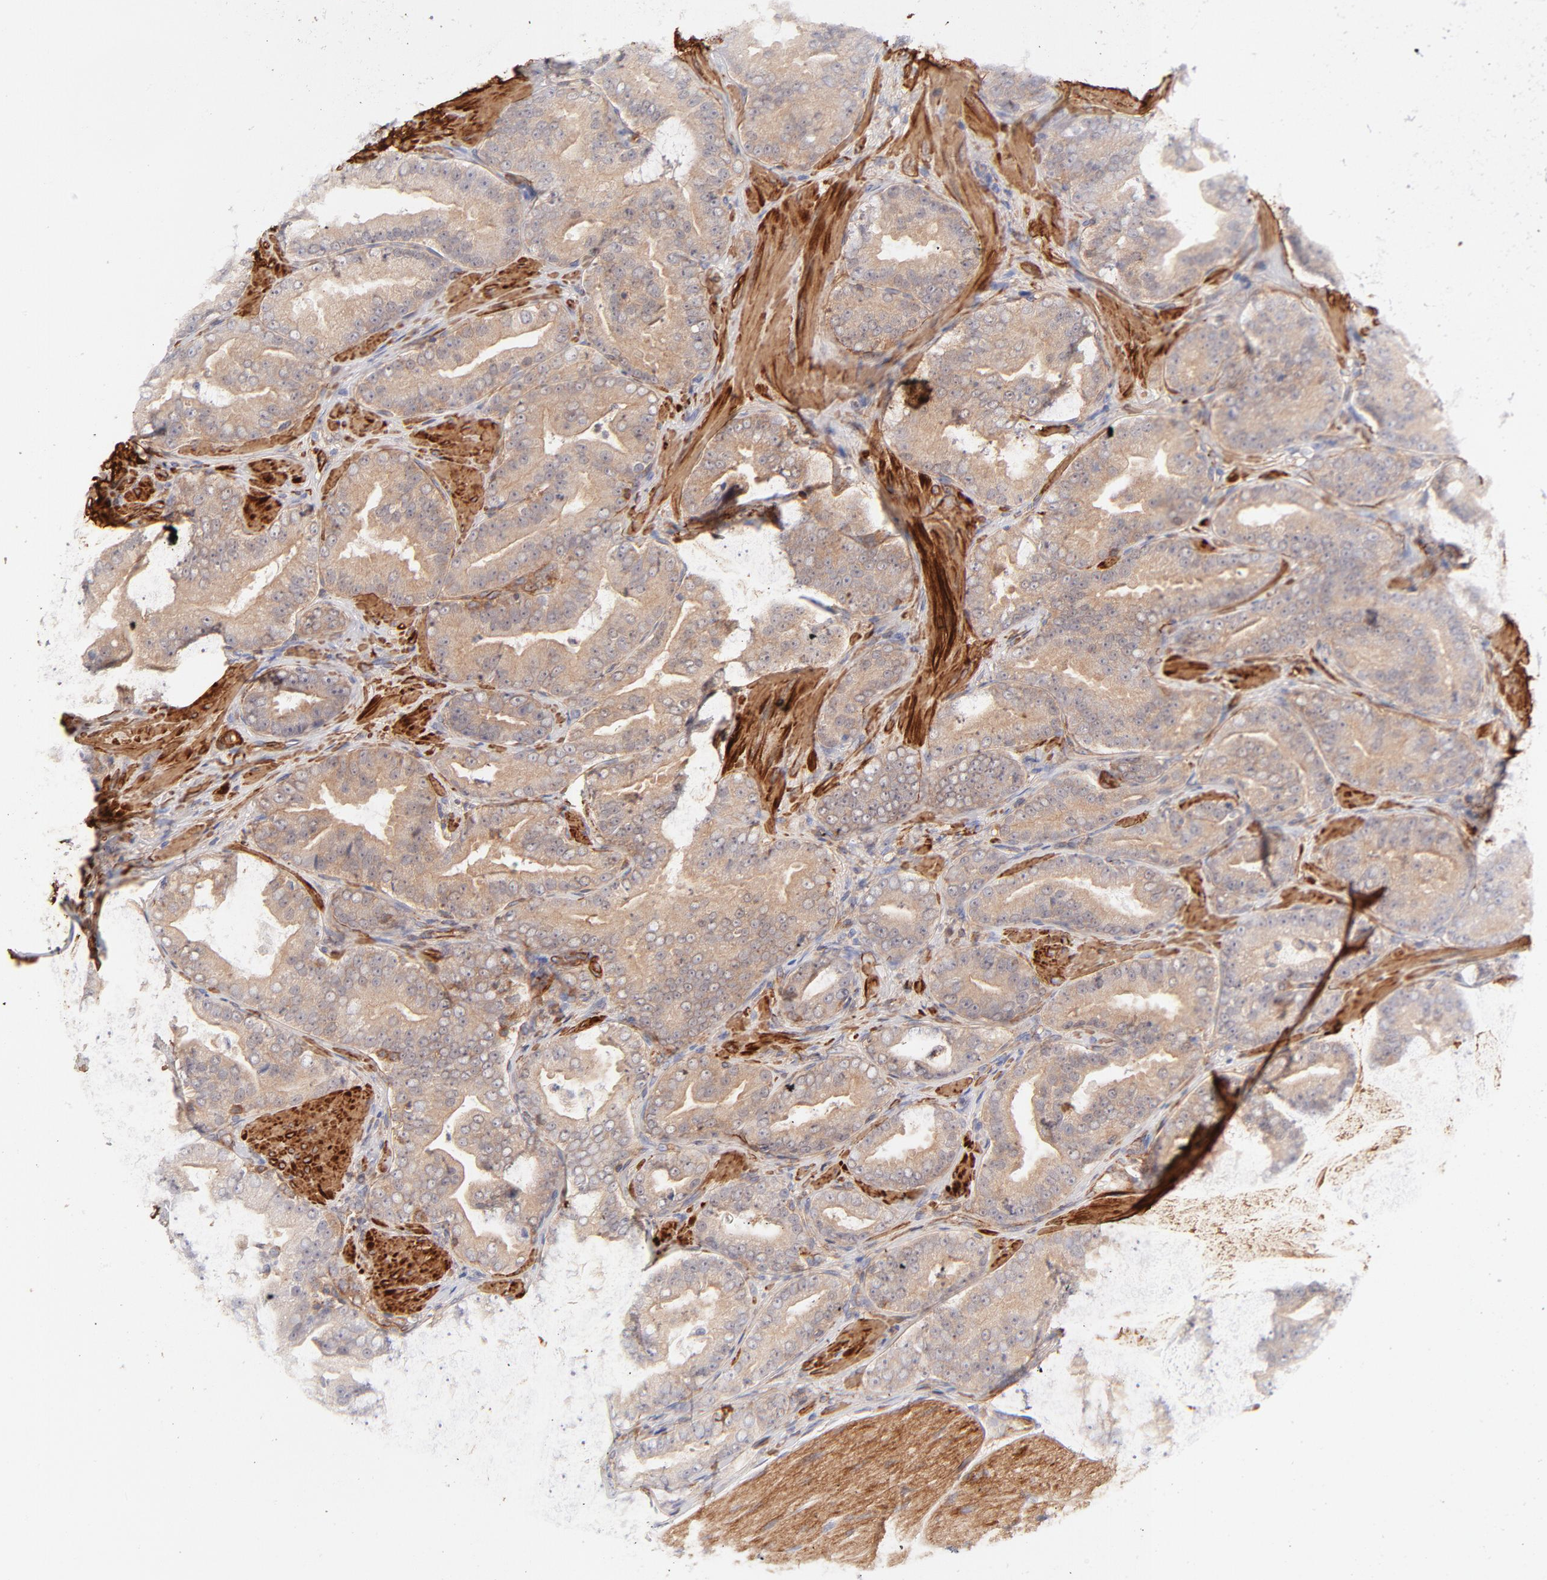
{"staining": {"intensity": "moderate", "quantity": ">75%", "location": "cytoplasmic/membranous"}, "tissue": "prostate cancer", "cell_type": "Tumor cells", "image_type": "cancer", "snomed": [{"axis": "morphology", "description": "Adenocarcinoma, Low grade"}, {"axis": "topography", "description": "Prostate"}], "caption": "The micrograph shows immunohistochemical staining of prostate low-grade adenocarcinoma. There is moderate cytoplasmic/membranous expression is present in approximately >75% of tumor cells.", "gene": "LDLRAP1", "patient": {"sex": "male", "age": 59}}